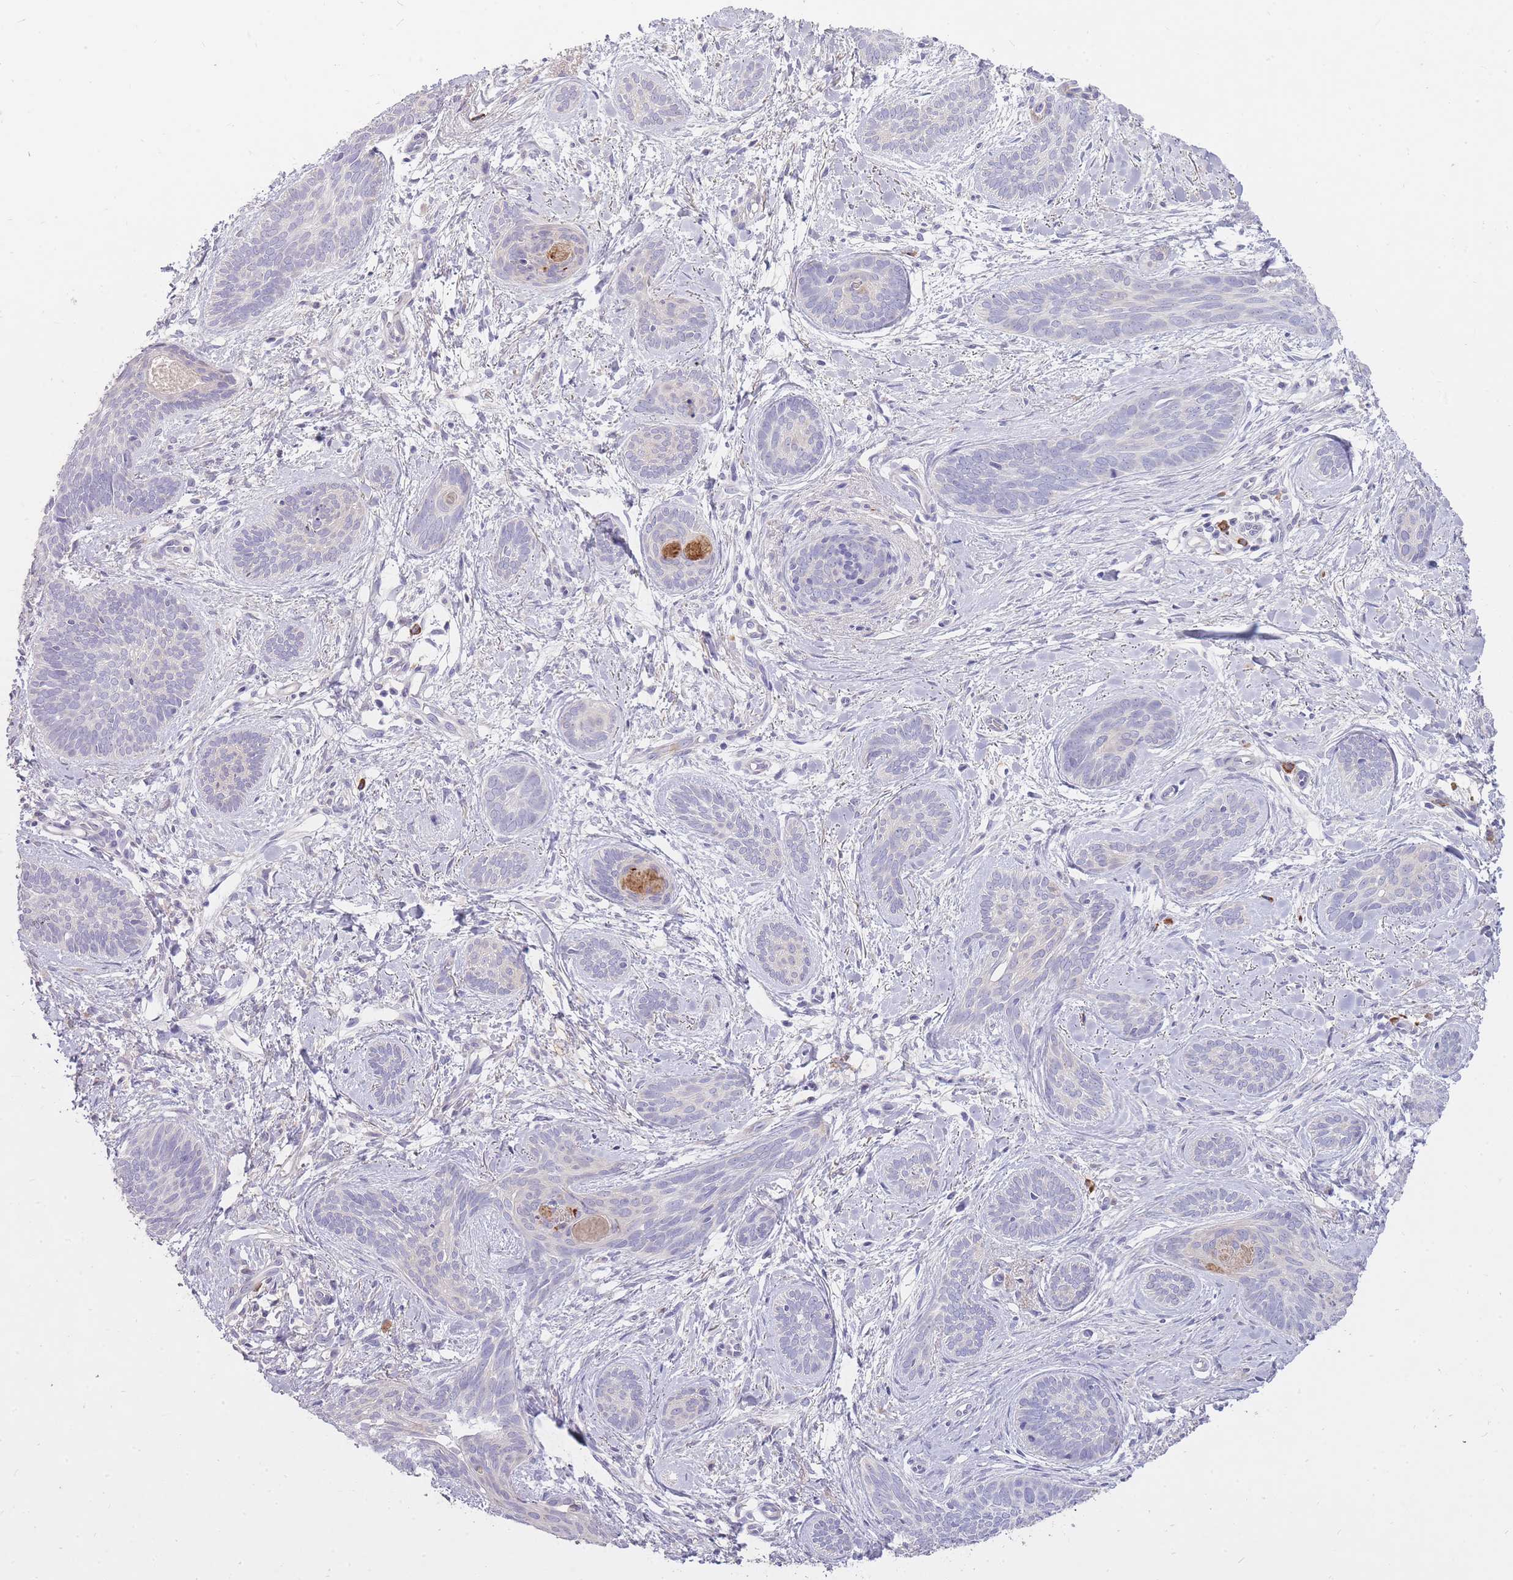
{"staining": {"intensity": "negative", "quantity": "none", "location": "none"}, "tissue": "skin cancer", "cell_type": "Tumor cells", "image_type": "cancer", "snomed": [{"axis": "morphology", "description": "Basal cell carcinoma"}, {"axis": "topography", "description": "Skin"}], "caption": "There is no significant staining in tumor cells of basal cell carcinoma (skin).", "gene": "FRG2C", "patient": {"sex": "female", "age": 81}}